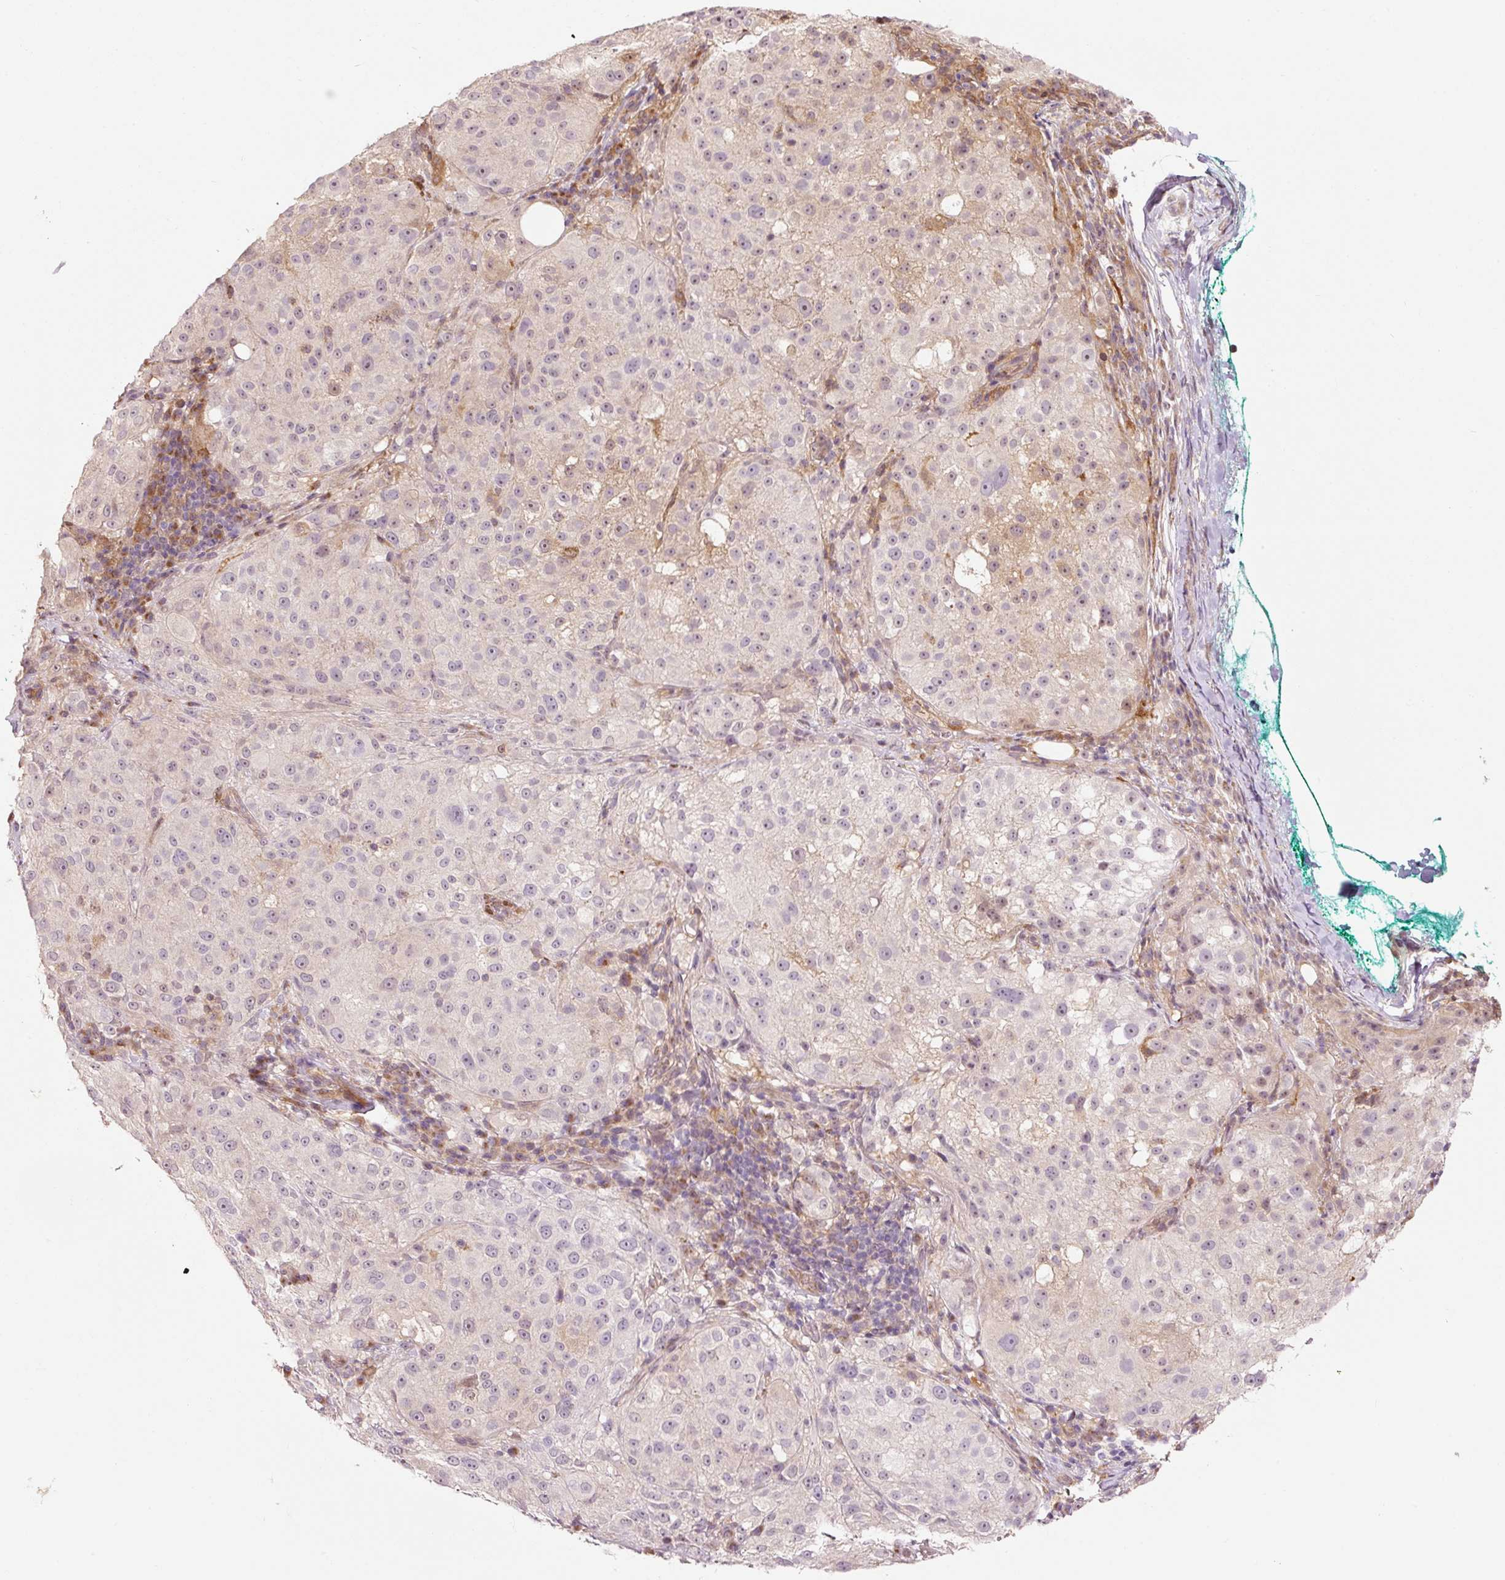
{"staining": {"intensity": "negative", "quantity": "none", "location": "none"}, "tissue": "melanoma", "cell_type": "Tumor cells", "image_type": "cancer", "snomed": [{"axis": "morphology", "description": "Necrosis, NOS"}, {"axis": "morphology", "description": "Malignant melanoma, NOS"}, {"axis": "topography", "description": "Skin"}], "caption": "Human melanoma stained for a protein using IHC shows no staining in tumor cells.", "gene": "FBXL14", "patient": {"sex": "female", "age": 87}}